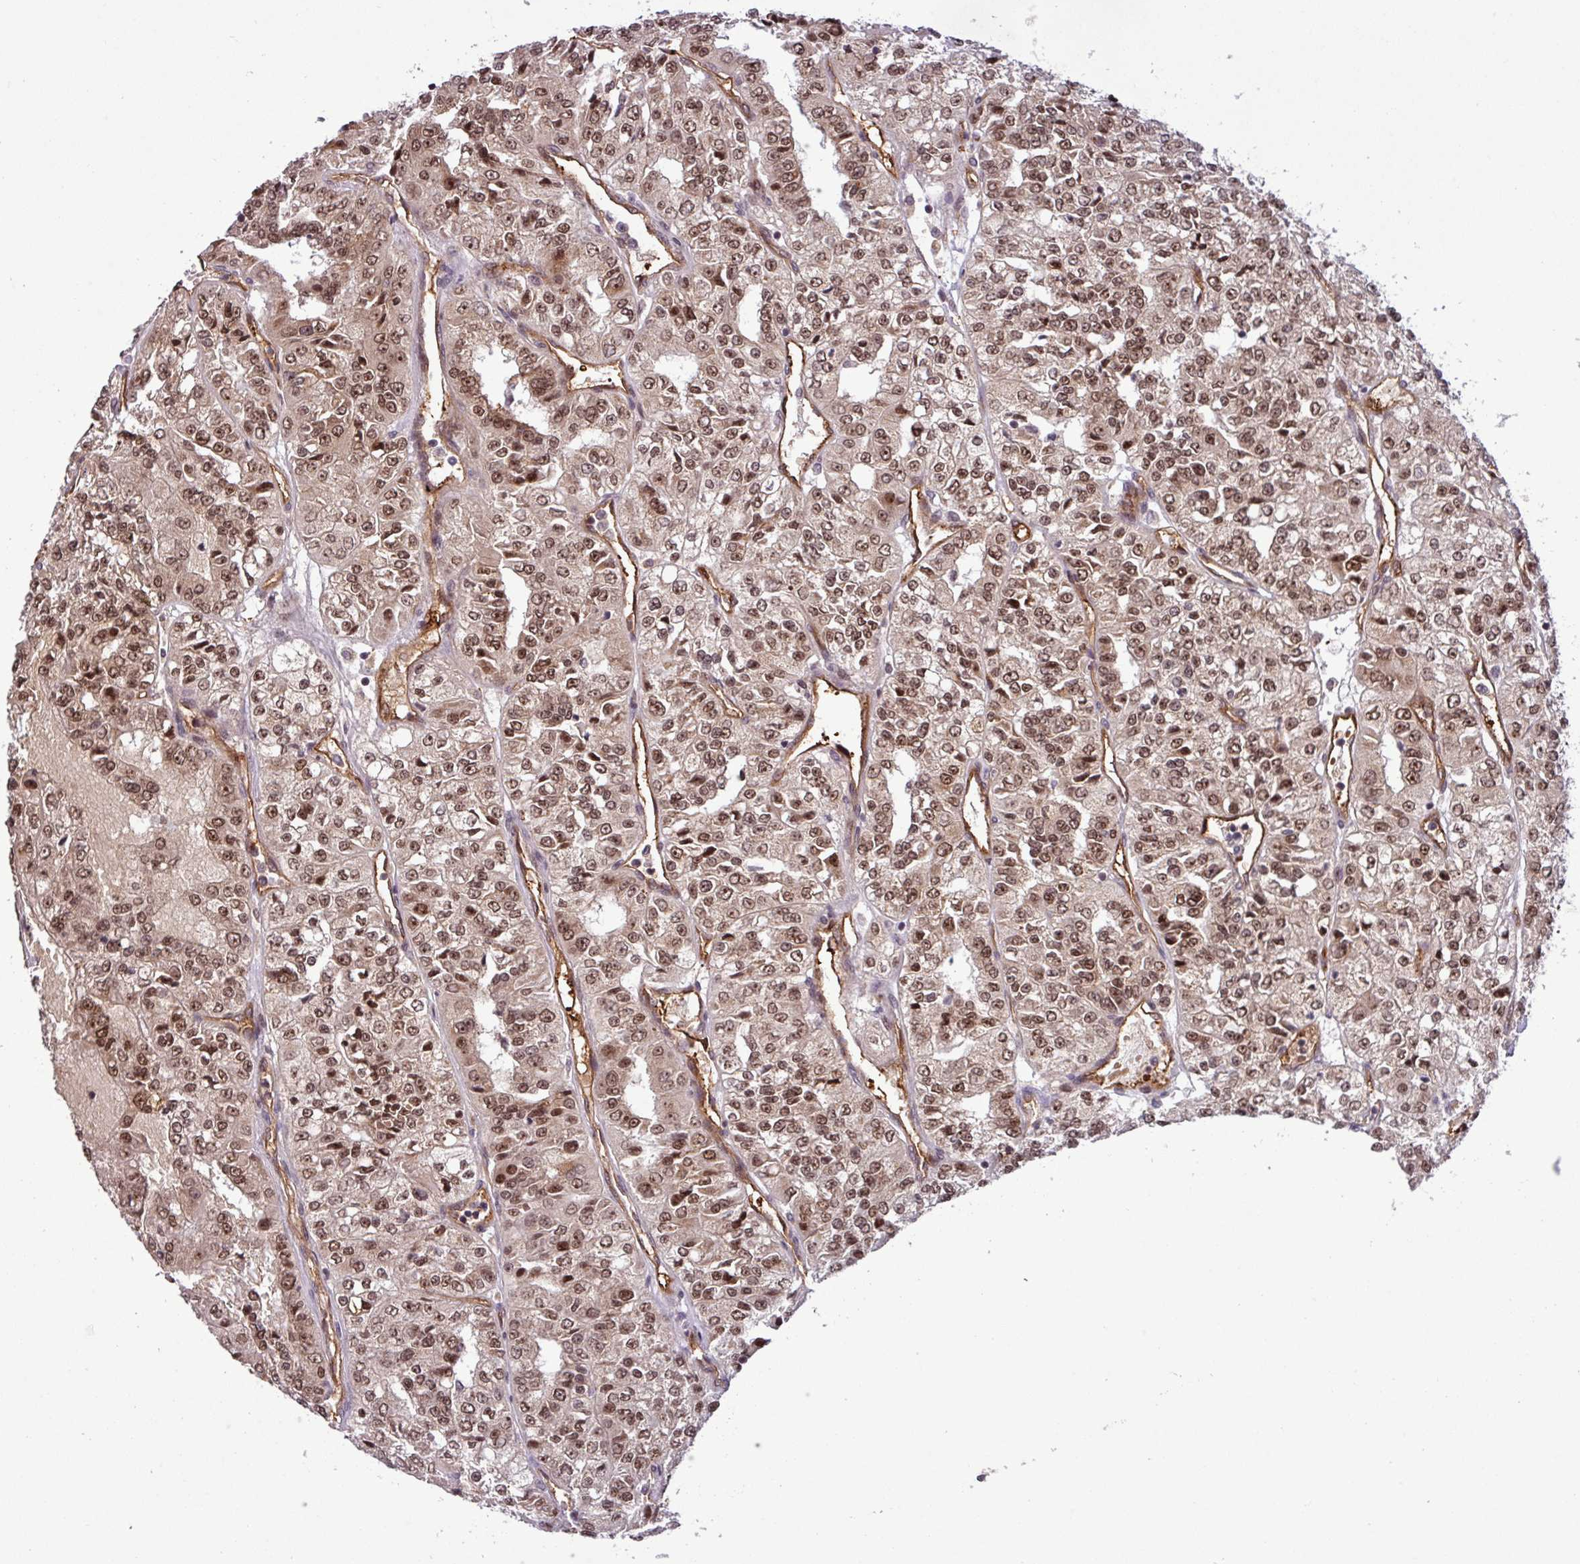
{"staining": {"intensity": "moderate", "quantity": ">75%", "location": "nuclear"}, "tissue": "renal cancer", "cell_type": "Tumor cells", "image_type": "cancer", "snomed": [{"axis": "morphology", "description": "Adenocarcinoma, NOS"}, {"axis": "topography", "description": "Kidney"}], "caption": "An immunohistochemistry micrograph of neoplastic tissue is shown. Protein staining in brown shows moderate nuclear positivity in renal adenocarcinoma within tumor cells. (IHC, brightfield microscopy, high magnification).", "gene": "C7orf50", "patient": {"sex": "female", "age": 63}}